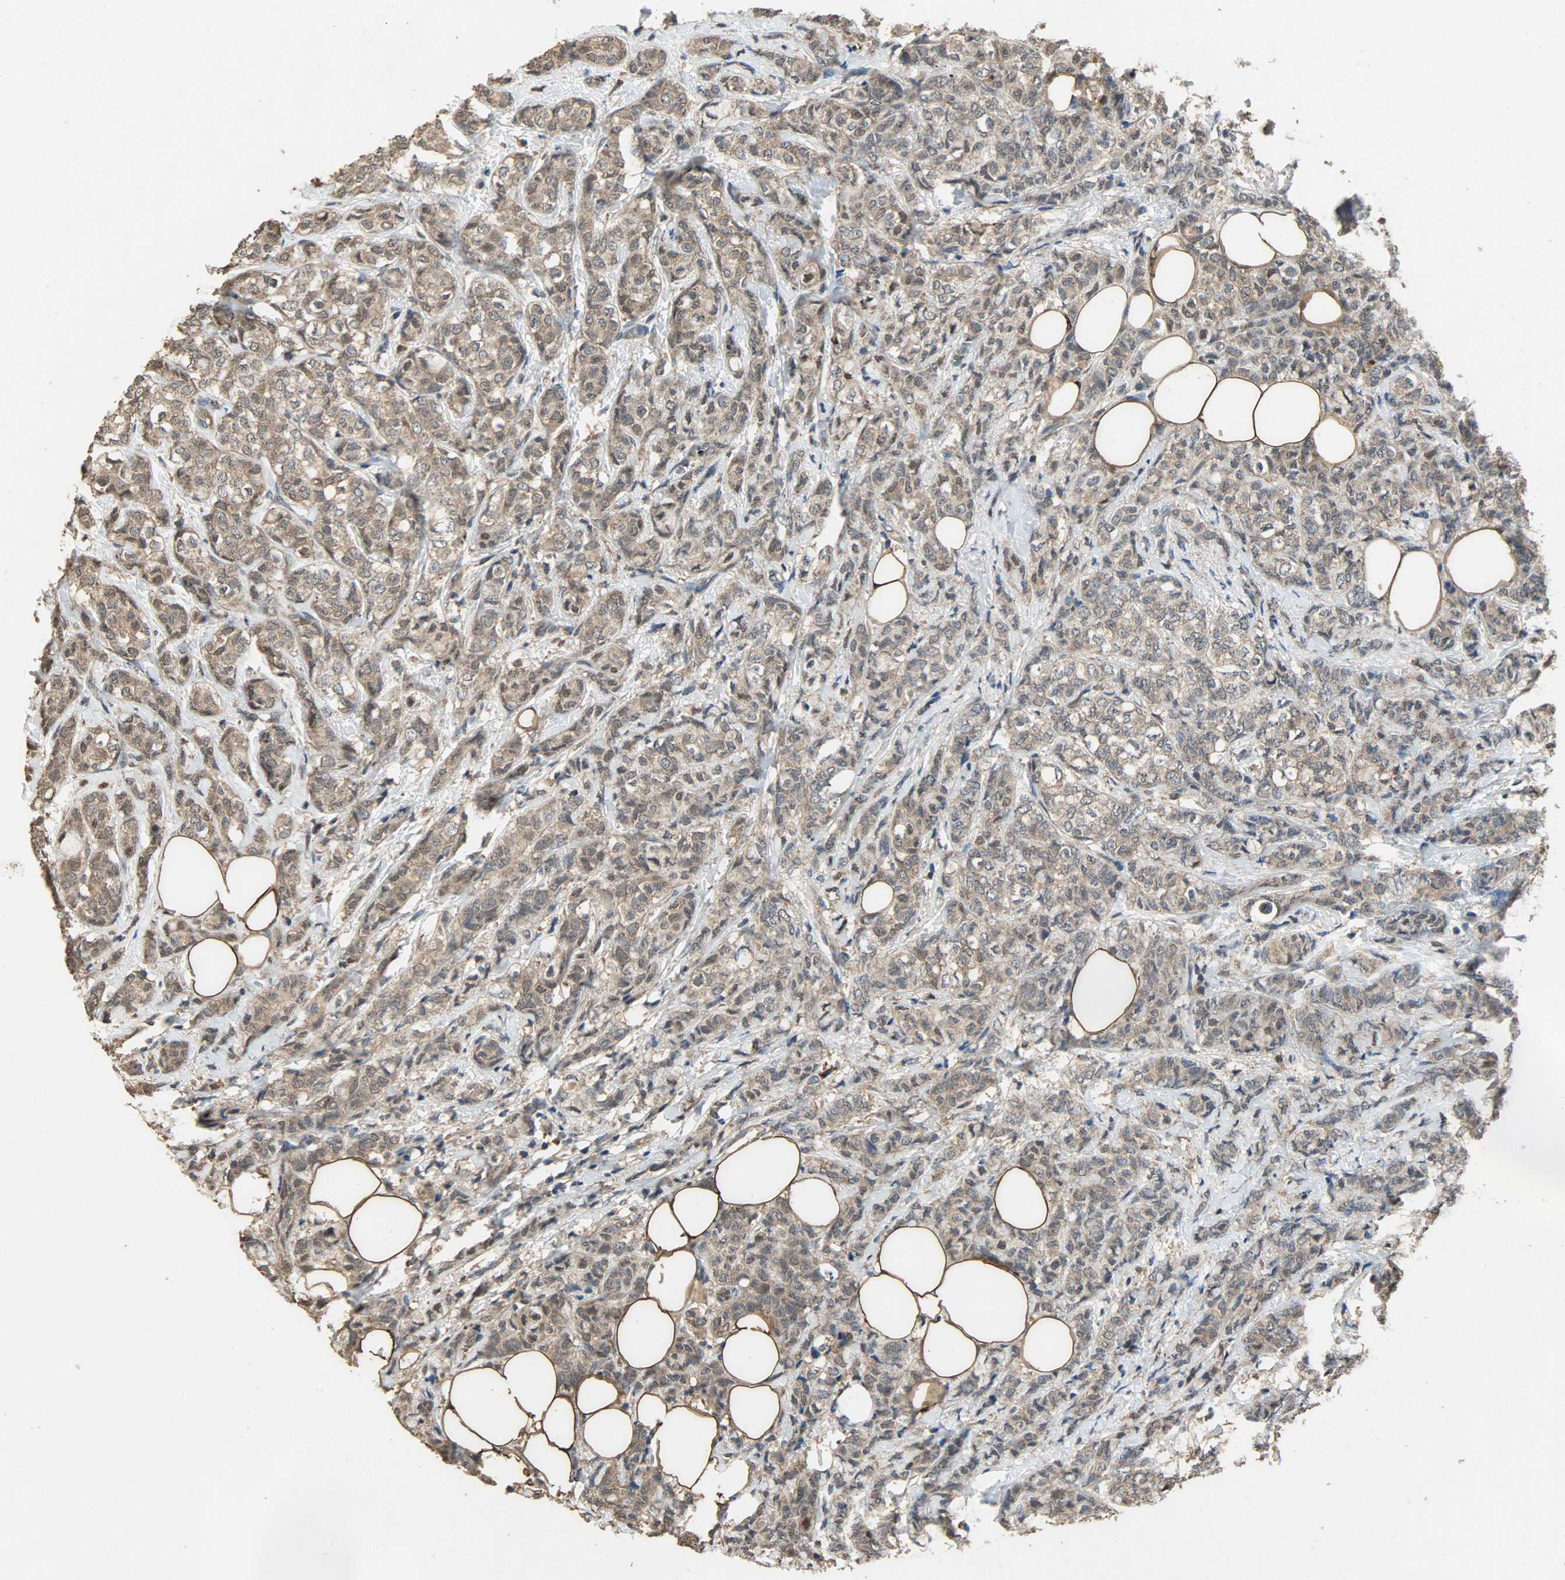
{"staining": {"intensity": "moderate", "quantity": ">75%", "location": "cytoplasmic/membranous"}, "tissue": "breast cancer", "cell_type": "Tumor cells", "image_type": "cancer", "snomed": [{"axis": "morphology", "description": "Lobular carcinoma"}, {"axis": "topography", "description": "Breast"}], "caption": "Brown immunohistochemical staining in human lobular carcinoma (breast) displays moderate cytoplasmic/membranous positivity in about >75% of tumor cells.", "gene": "CDKN2C", "patient": {"sex": "female", "age": 60}}